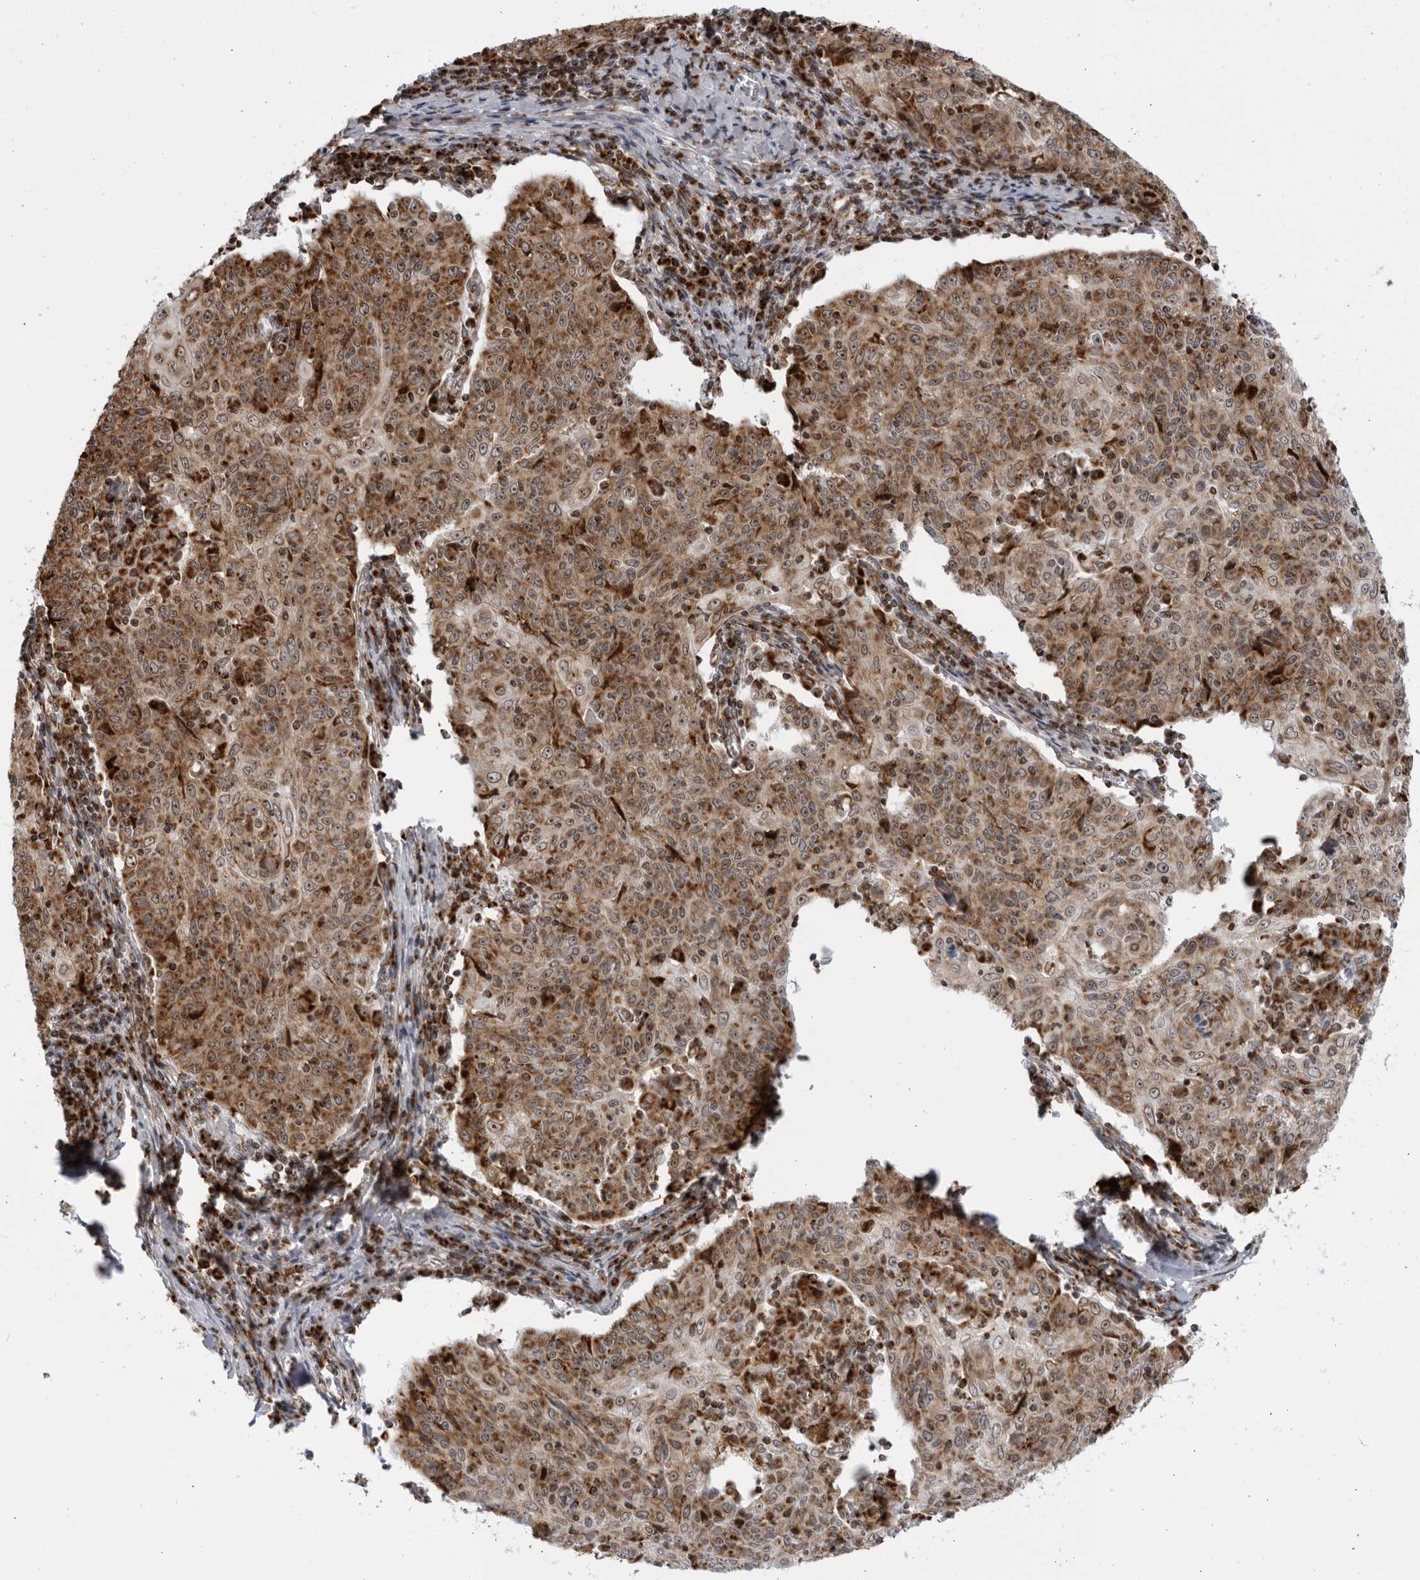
{"staining": {"intensity": "moderate", "quantity": ">75%", "location": "cytoplasmic/membranous,nuclear"}, "tissue": "cervical cancer", "cell_type": "Tumor cells", "image_type": "cancer", "snomed": [{"axis": "morphology", "description": "Squamous cell carcinoma, NOS"}, {"axis": "topography", "description": "Cervix"}], "caption": "Human cervical cancer (squamous cell carcinoma) stained with a brown dye exhibits moderate cytoplasmic/membranous and nuclear positive positivity in about >75% of tumor cells.", "gene": "RBM34", "patient": {"sex": "female", "age": 48}}